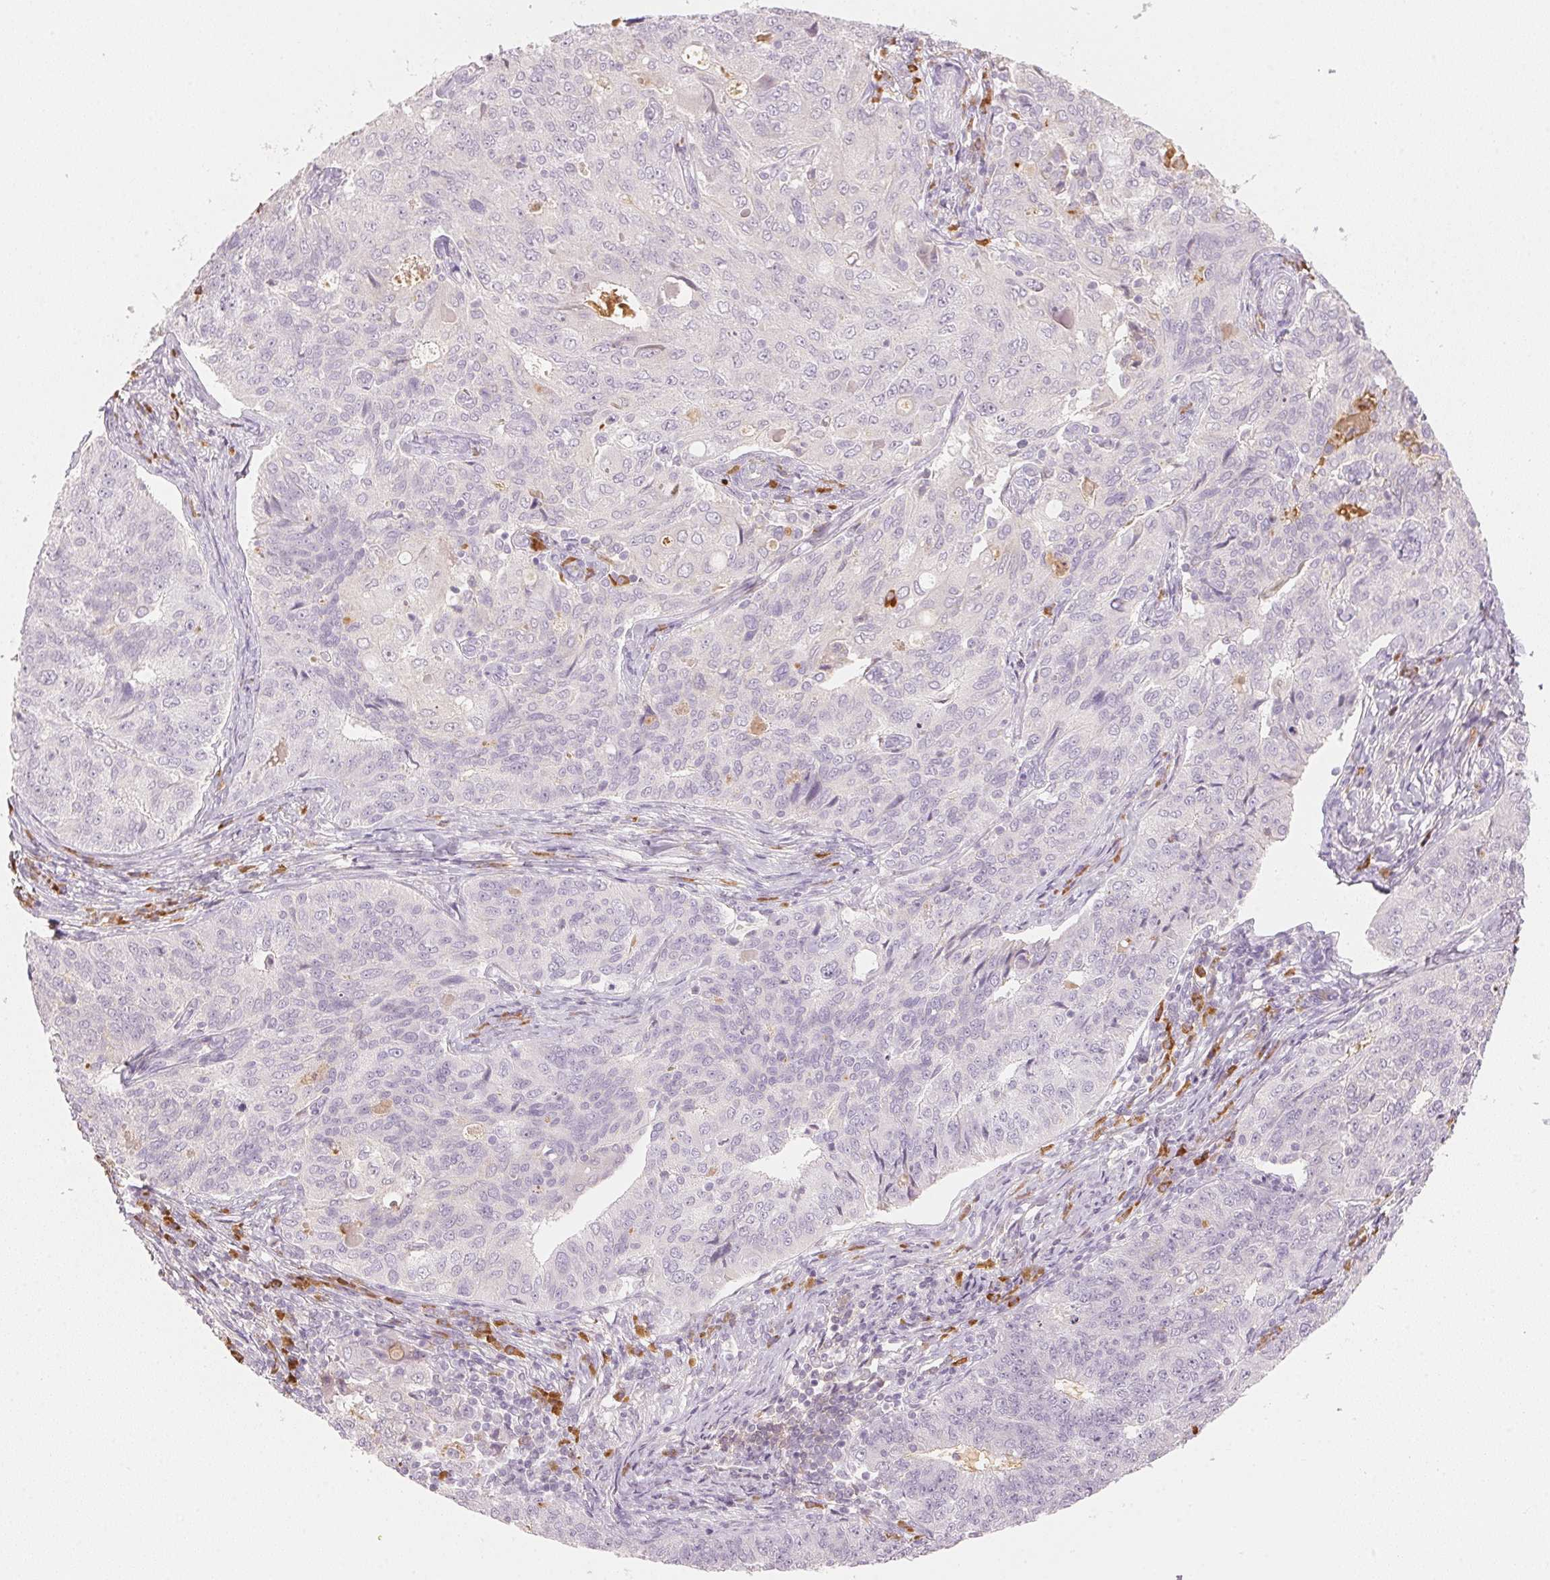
{"staining": {"intensity": "negative", "quantity": "none", "location": "none"}, "tissue": "endometrial cancer", "cell_type": "Tumor cells", "image_type": "cancer", "snomed": [{"axis": "morphology", "description": "Adenocarcinoma, NOS"}, {"axis": "topography", "description": "Endometrium"}], "caption": "This is an IHC photomicrograph of endometrial cancer (adenocarcinoma). There is no positivity in tumor cells.", "gene": "RMDN2", "patient": {"sex": "female", "age": 43}}